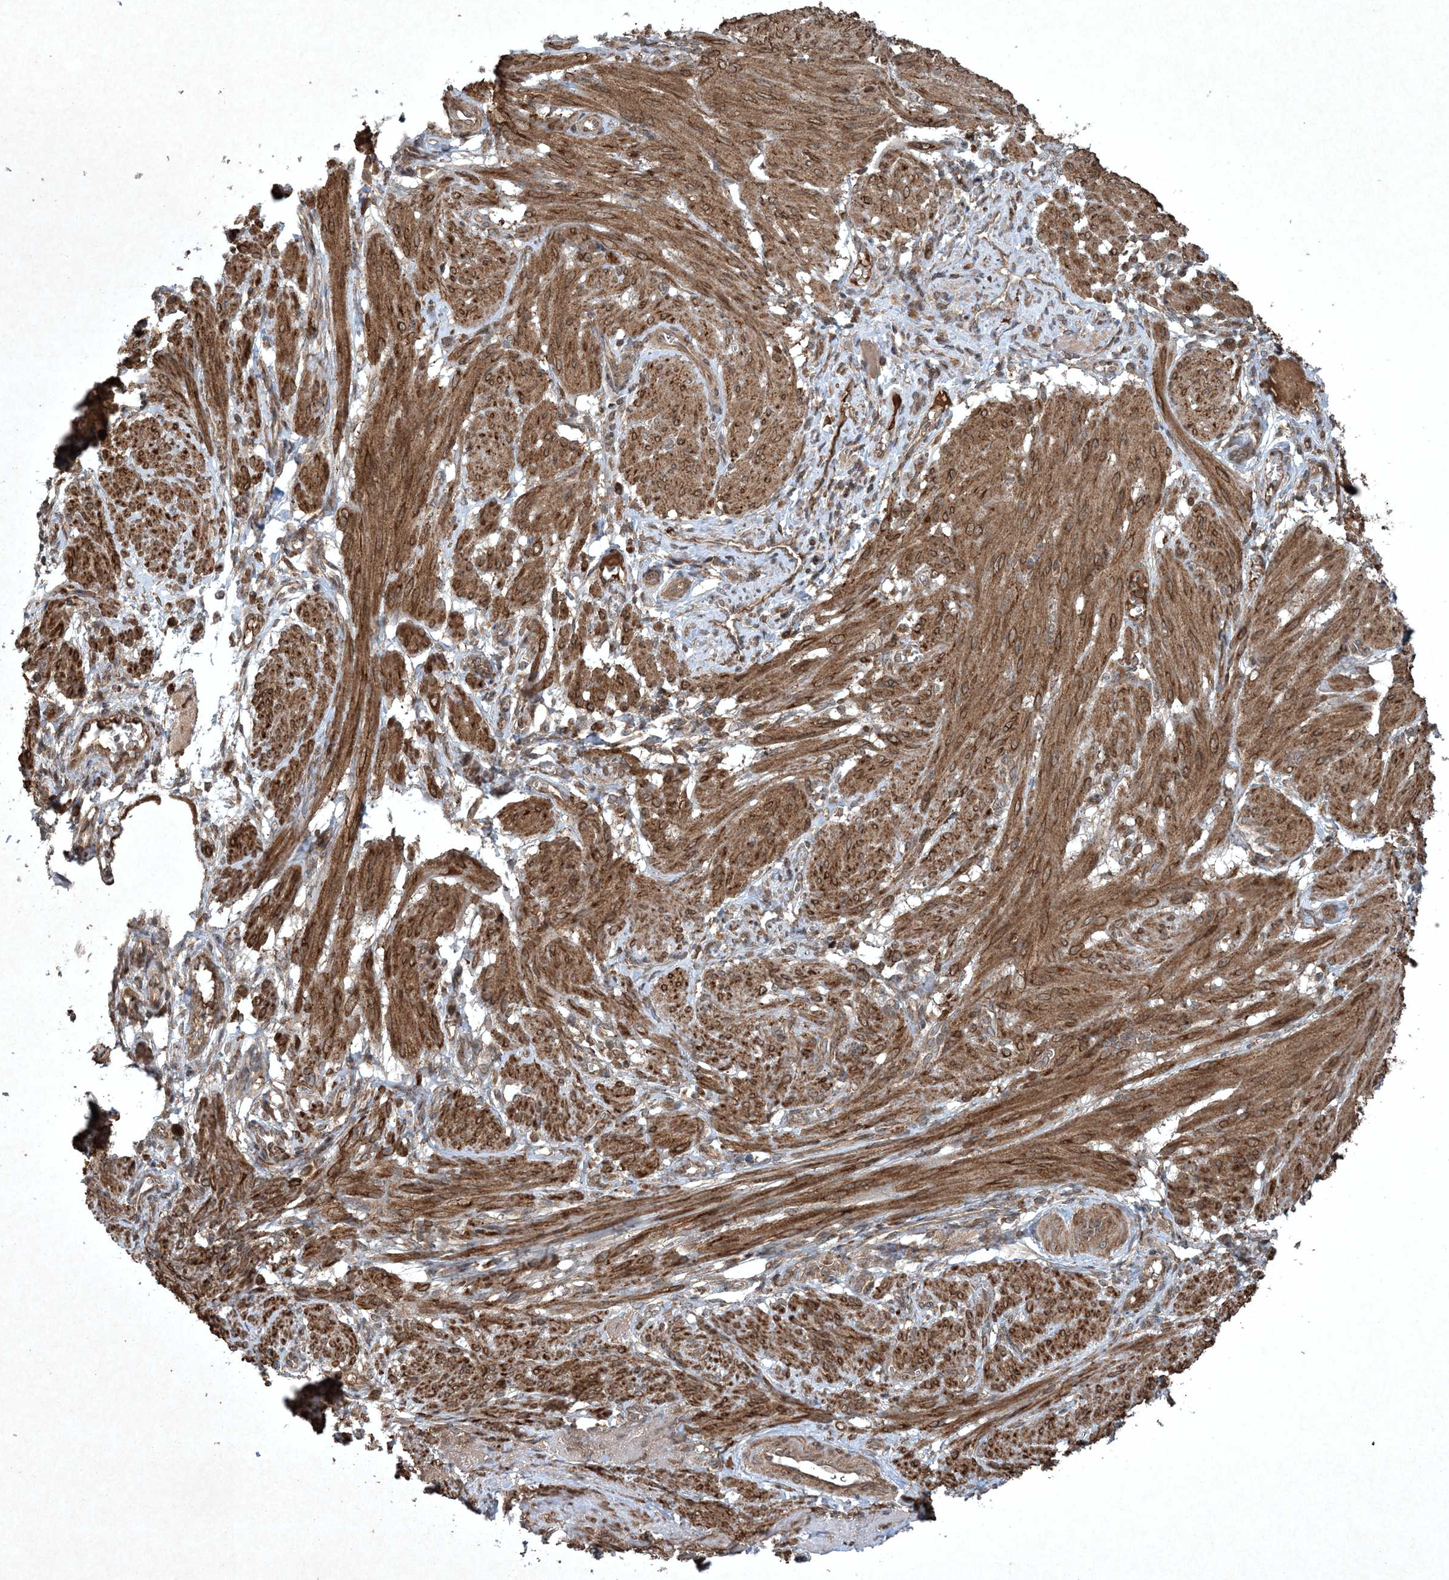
{"staining": {"intensity": "strong", "quantity": ">75%", "location": "cytoplasmic/membranous,nuclear"}, "tissue": "smooth muscle", "cell_type": "Smooth muscle cells", "image_type": "normal", "snomed": [{"axis": "morphology", "description": "Normal tissue, NOS"}, {"axis": "topography", "description": "Smooth muscle"}], "caption": "Brown immunohistochemical staining in unremarkable human smooth muscle reveals strong cytoplasmic/membranous,nuclear expression in about >75% of smooth muscle cells. Immunohistochemistry (ihc) stains the protein in brown and the nuclei are stained blue.", "gene": "GNG5", "patient": {"sex": "female", "age": 39}}